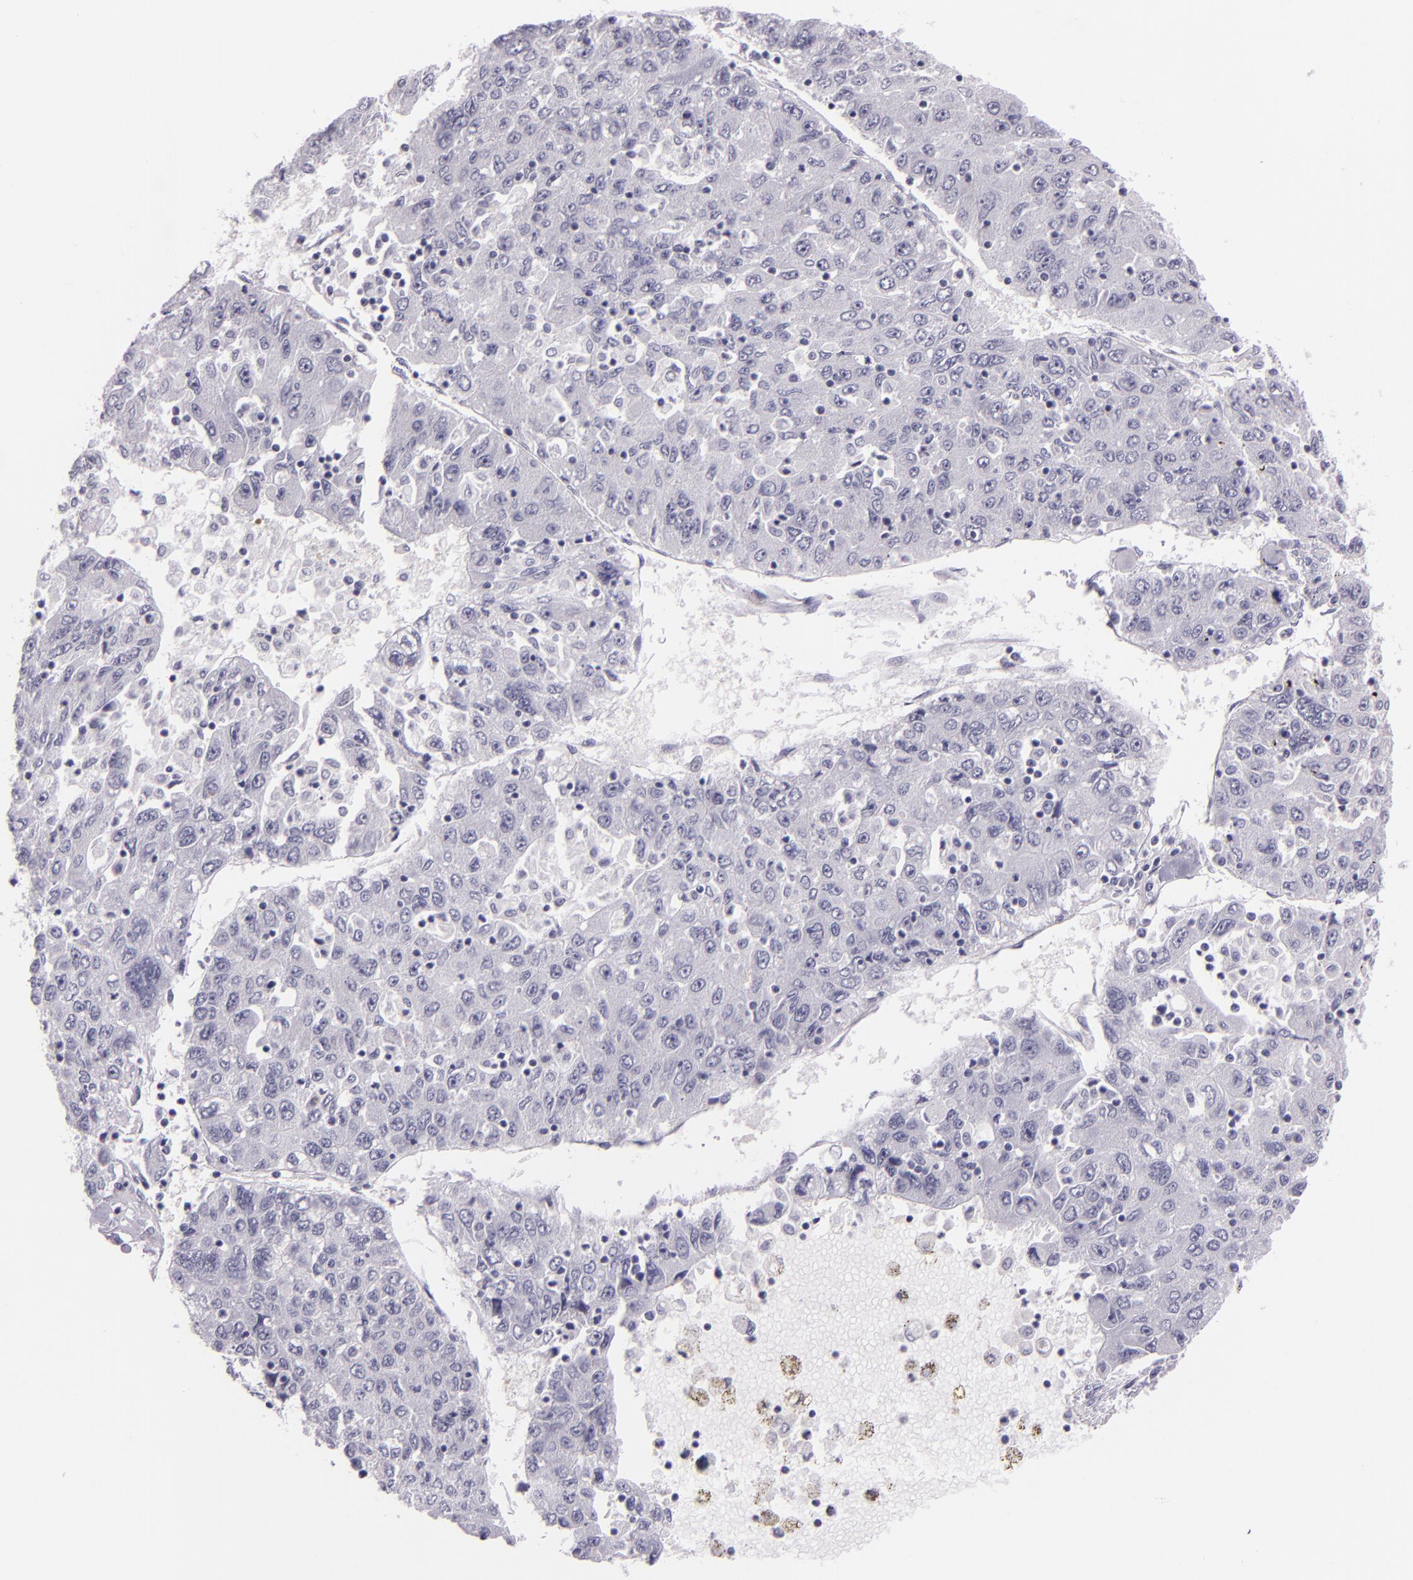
{"staining": {"intensity": "negative", "quantity": "none", "location": "none"}, "tissue": "liver cancer", "cell_type": "Tumor cells", "image_type": "cancer", "snomed": [{"axis": "morphology", "description": "Carcinoma, Hepatocellular, NOS"}, {"axis": "topography", "description": "Liver"}], "caption": "There is no significant positivity in tumor cells of liver cancer.", "gene": "HSP90AA1", "patient": {"sex": "male", "age": 49}}